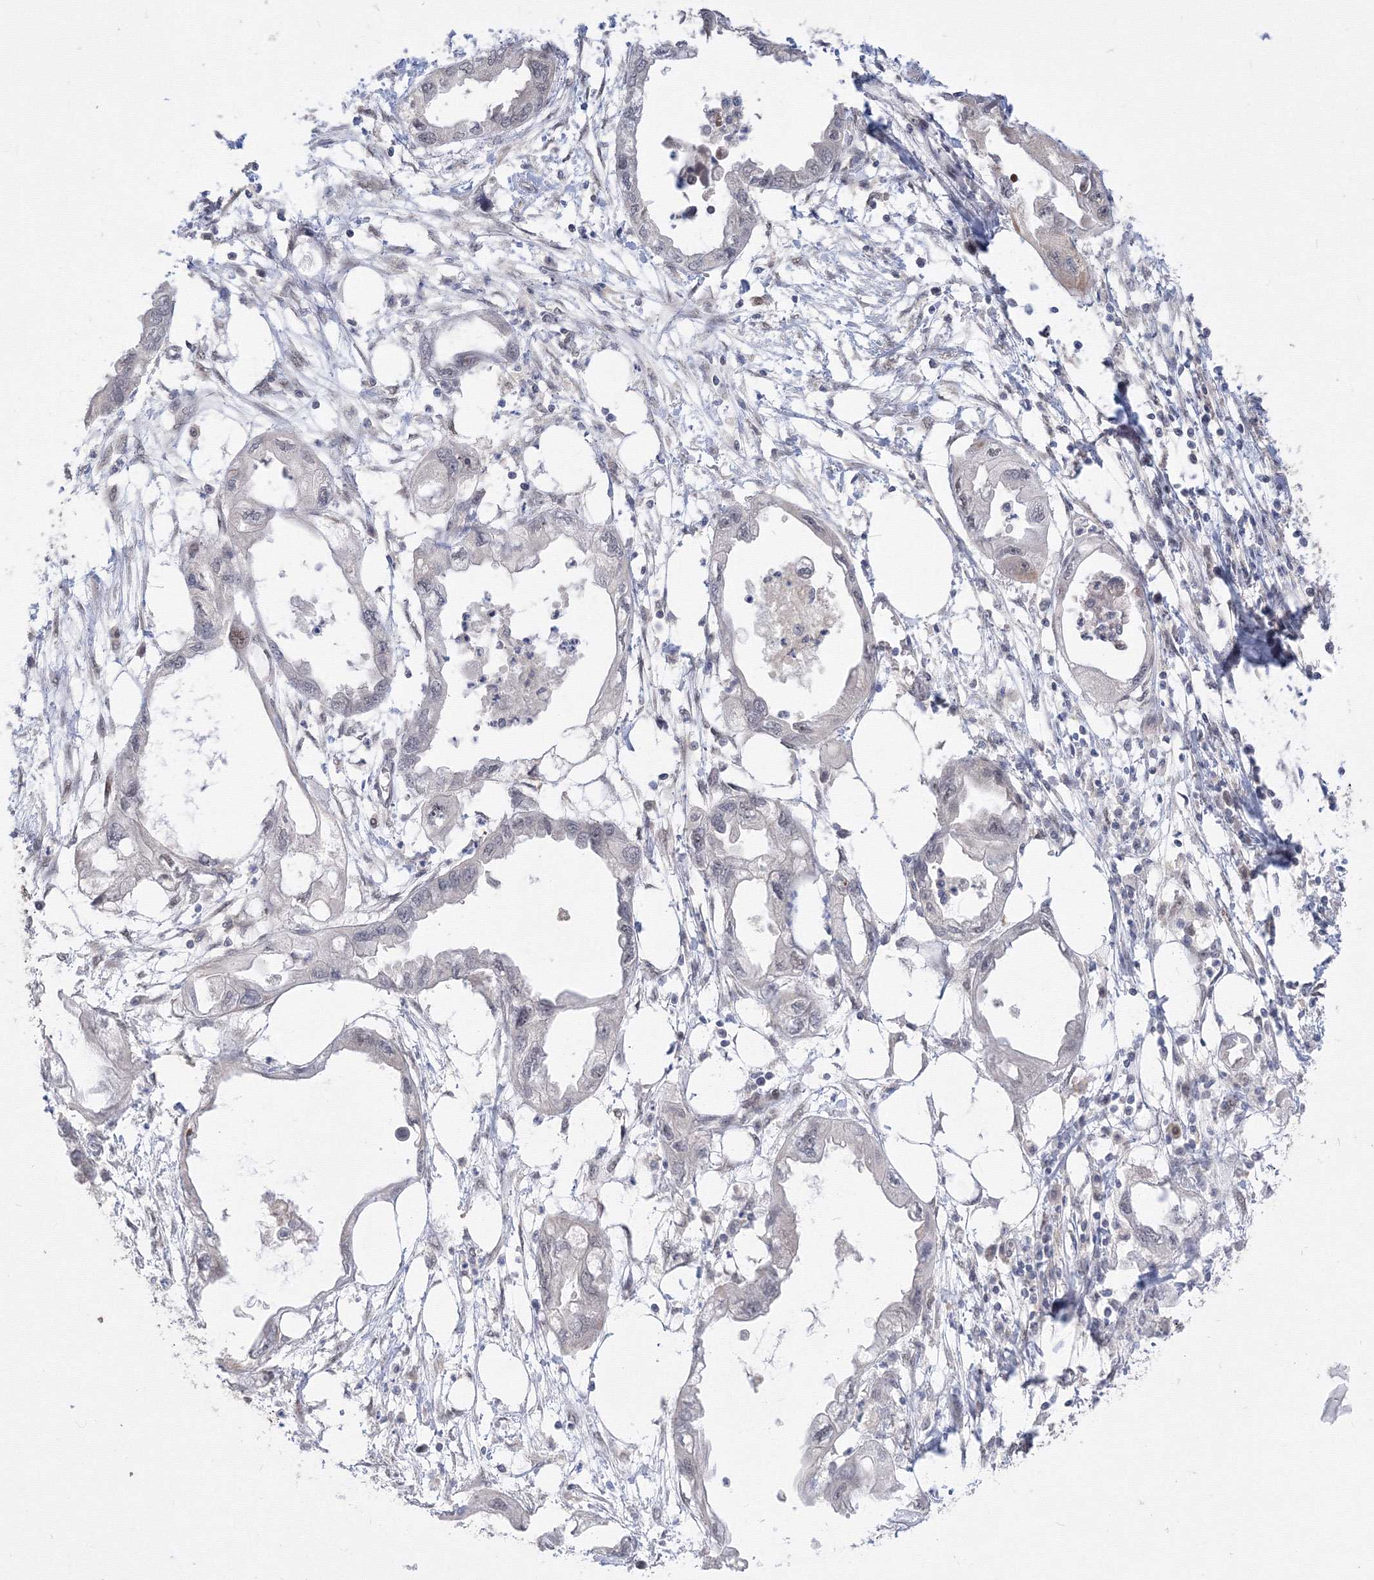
{"staining": {"intensity": "negative", "quantity": "none", "location": "none"}, "tissue": "endometrial cancer", "cell_type": "Tumor cells", "image_type": "cancer", "snomed": [{"axis": "morphology", "description": "Adenocarcinoma, NOS"}, {"axis": "morphology", "description": "Adenocarcinoma, metastatic, NOS"}, {"axis": "topography", "description": "Adipose tissue"}, {"axis": "topography", "description": "Endometrium"}], "caption": "This is an immunohistochemistry image of endometrial cancer. There is no expression in tumor cells.", "gene": "COPS4", "patient": {"sex": "female", "age": 67}}